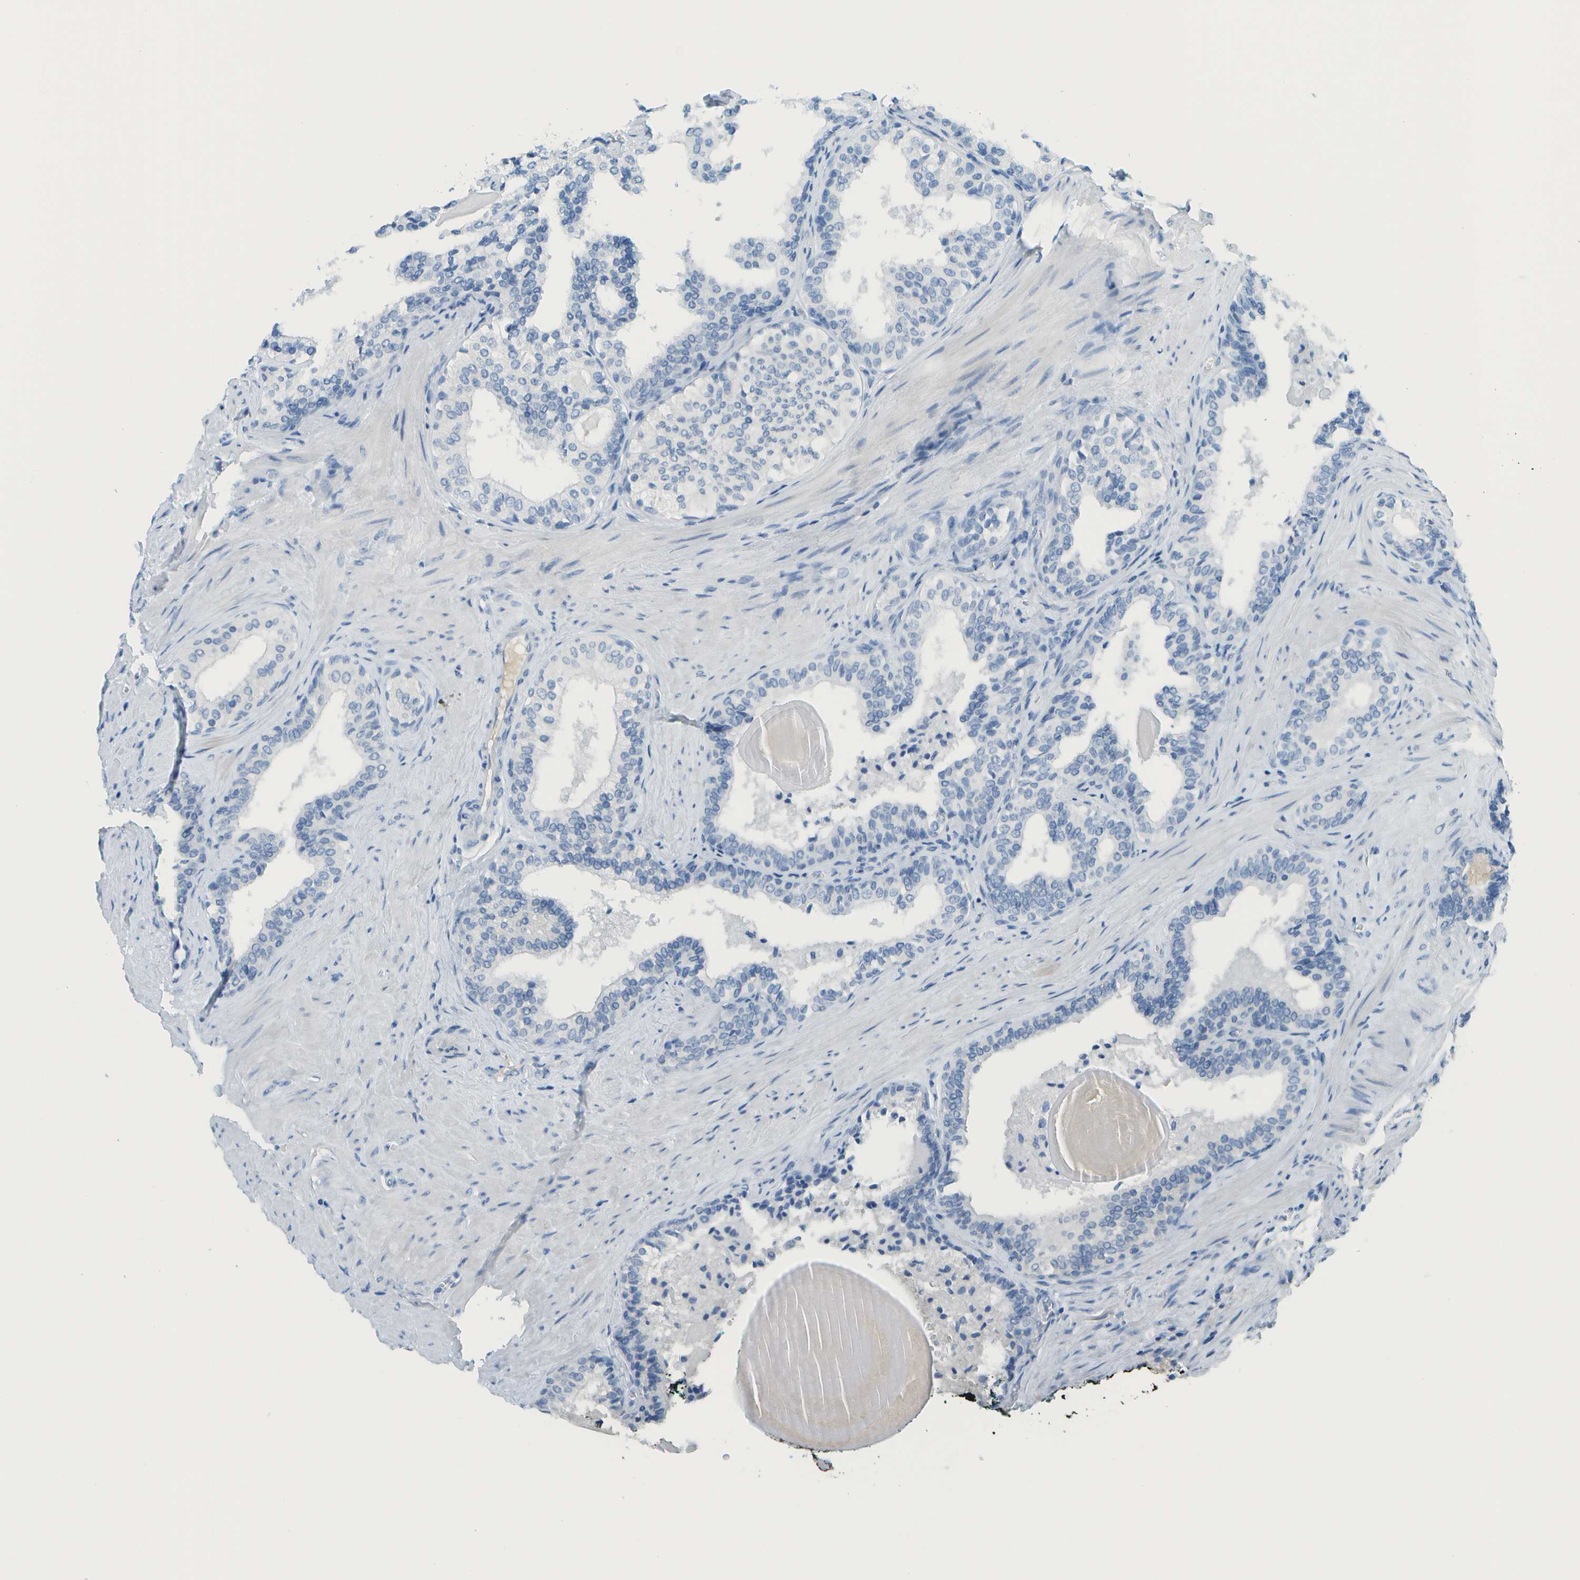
{"staining": {"intensity": "negative", "quantity": "none", "location": "none"}, "tissue": "prostate cancer", "cell_type": "Tumor cells", "image_type": "cancer", "snomed": [{"axis": "morphology", "description": "Adenocarcinoma, Low grade"}, {"axis": "topography", "description": "Prostate"}], "caption": "This is an immunohistochemistry (IHC) photomicrograph of prostate cancer (low-grade adenocarcinoma). There is no staining in tumor cells.", "gene": "C1S", "patient": {"sex": "male", "age": 60}}